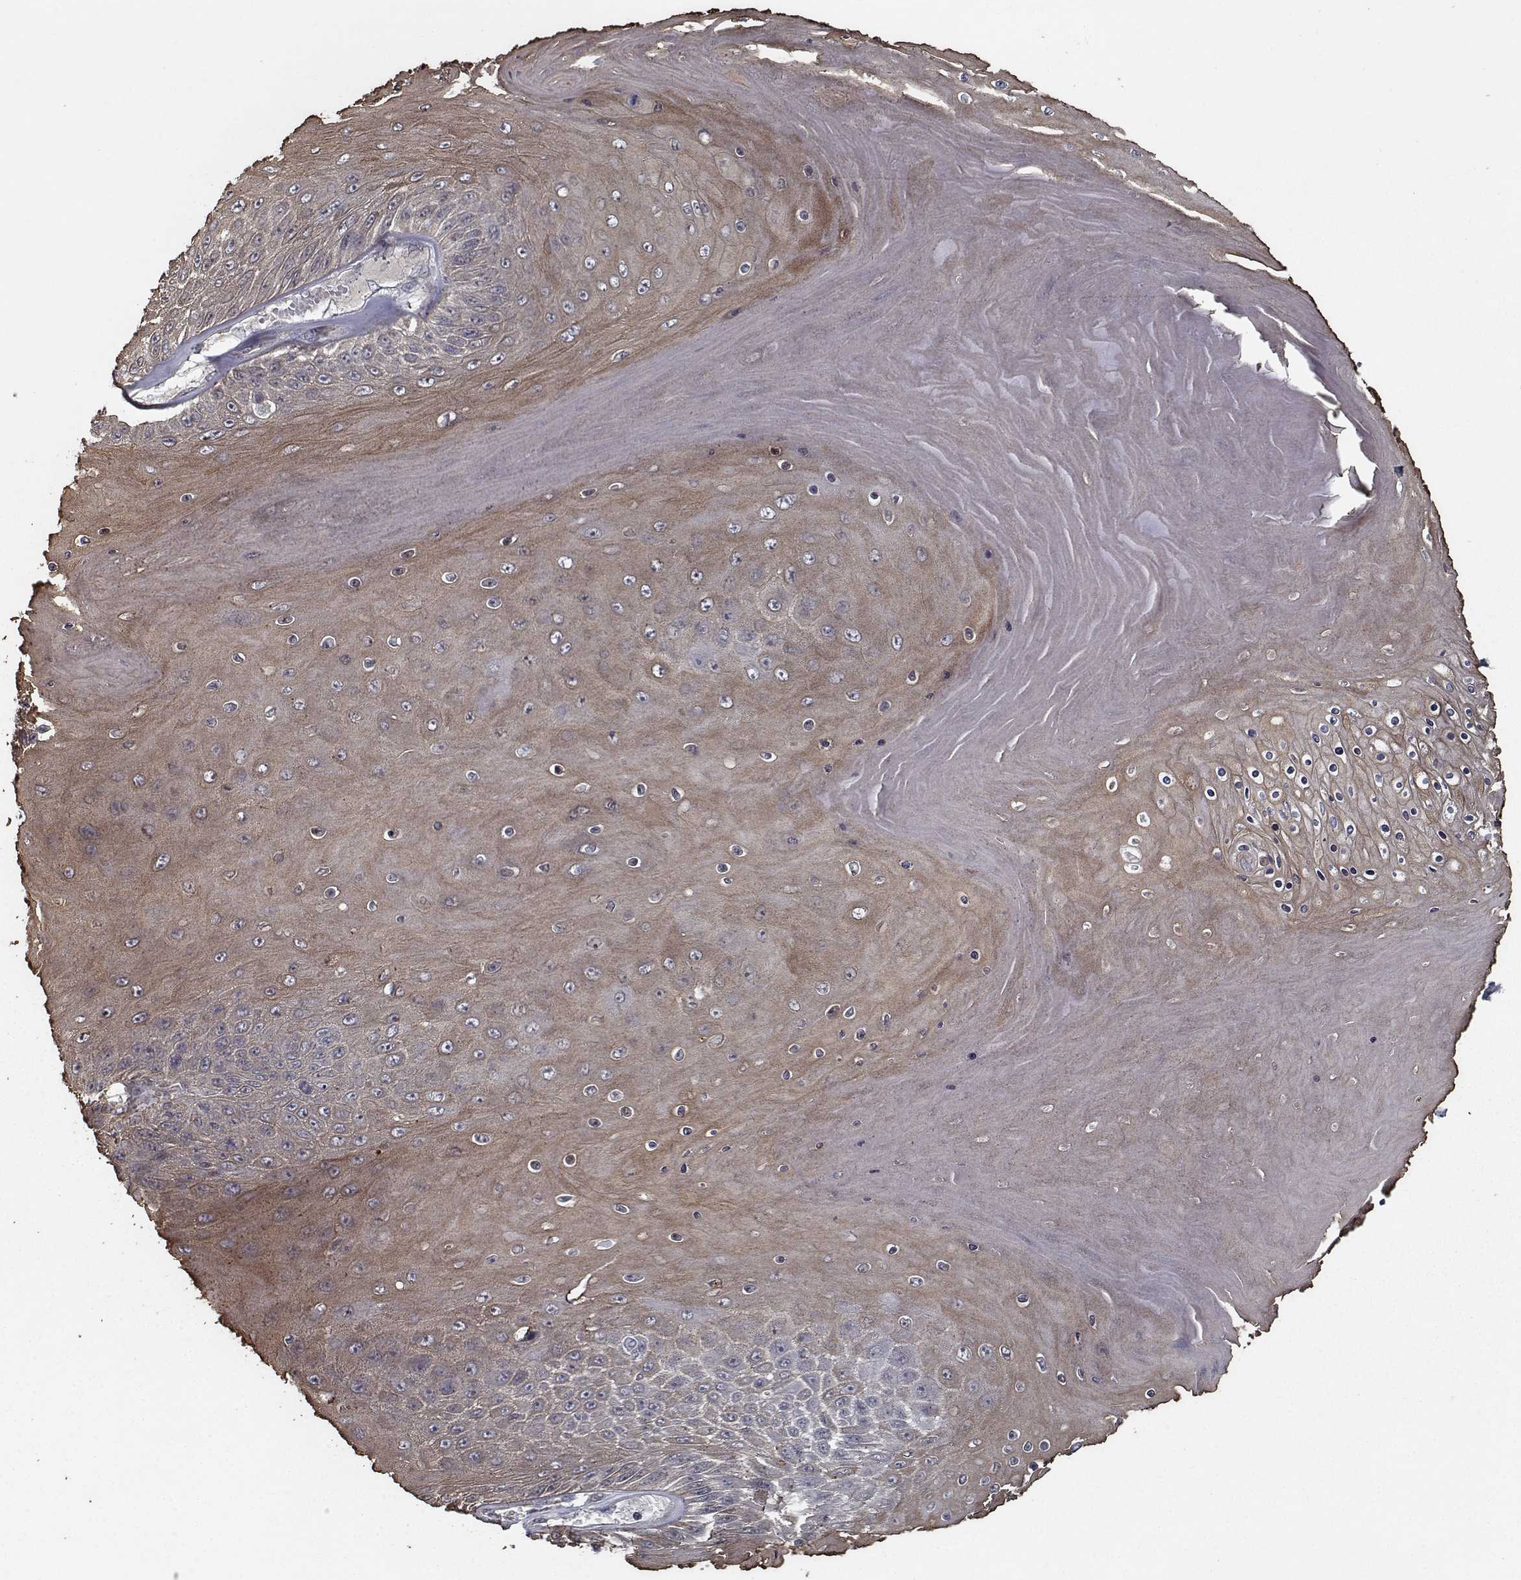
{"staining": {"intensity": "weak", "quantity": ">75%", "location": "cytoplasmic/membranous"}, "tissue": "skin cancer", "cell_type": "Tumor cells", "image_type": "cancer", "snomed": [{"axis": "morphology", "description": "Squamous cell carcinoma, NOS"}, {"axis": "topography", "description": "Skin"}], "caption": "The image exhibits immunohistochemical staining of skin cancer (squamous cell carcinoma). There is weak cytoplasmic/membranous expression is seen in approximately >75% of tumor cells. The protein is shown in brown color, while the nuclei are stained blue.", "gene": "NLK", "patient": {"sex": "male", "age": 62}}